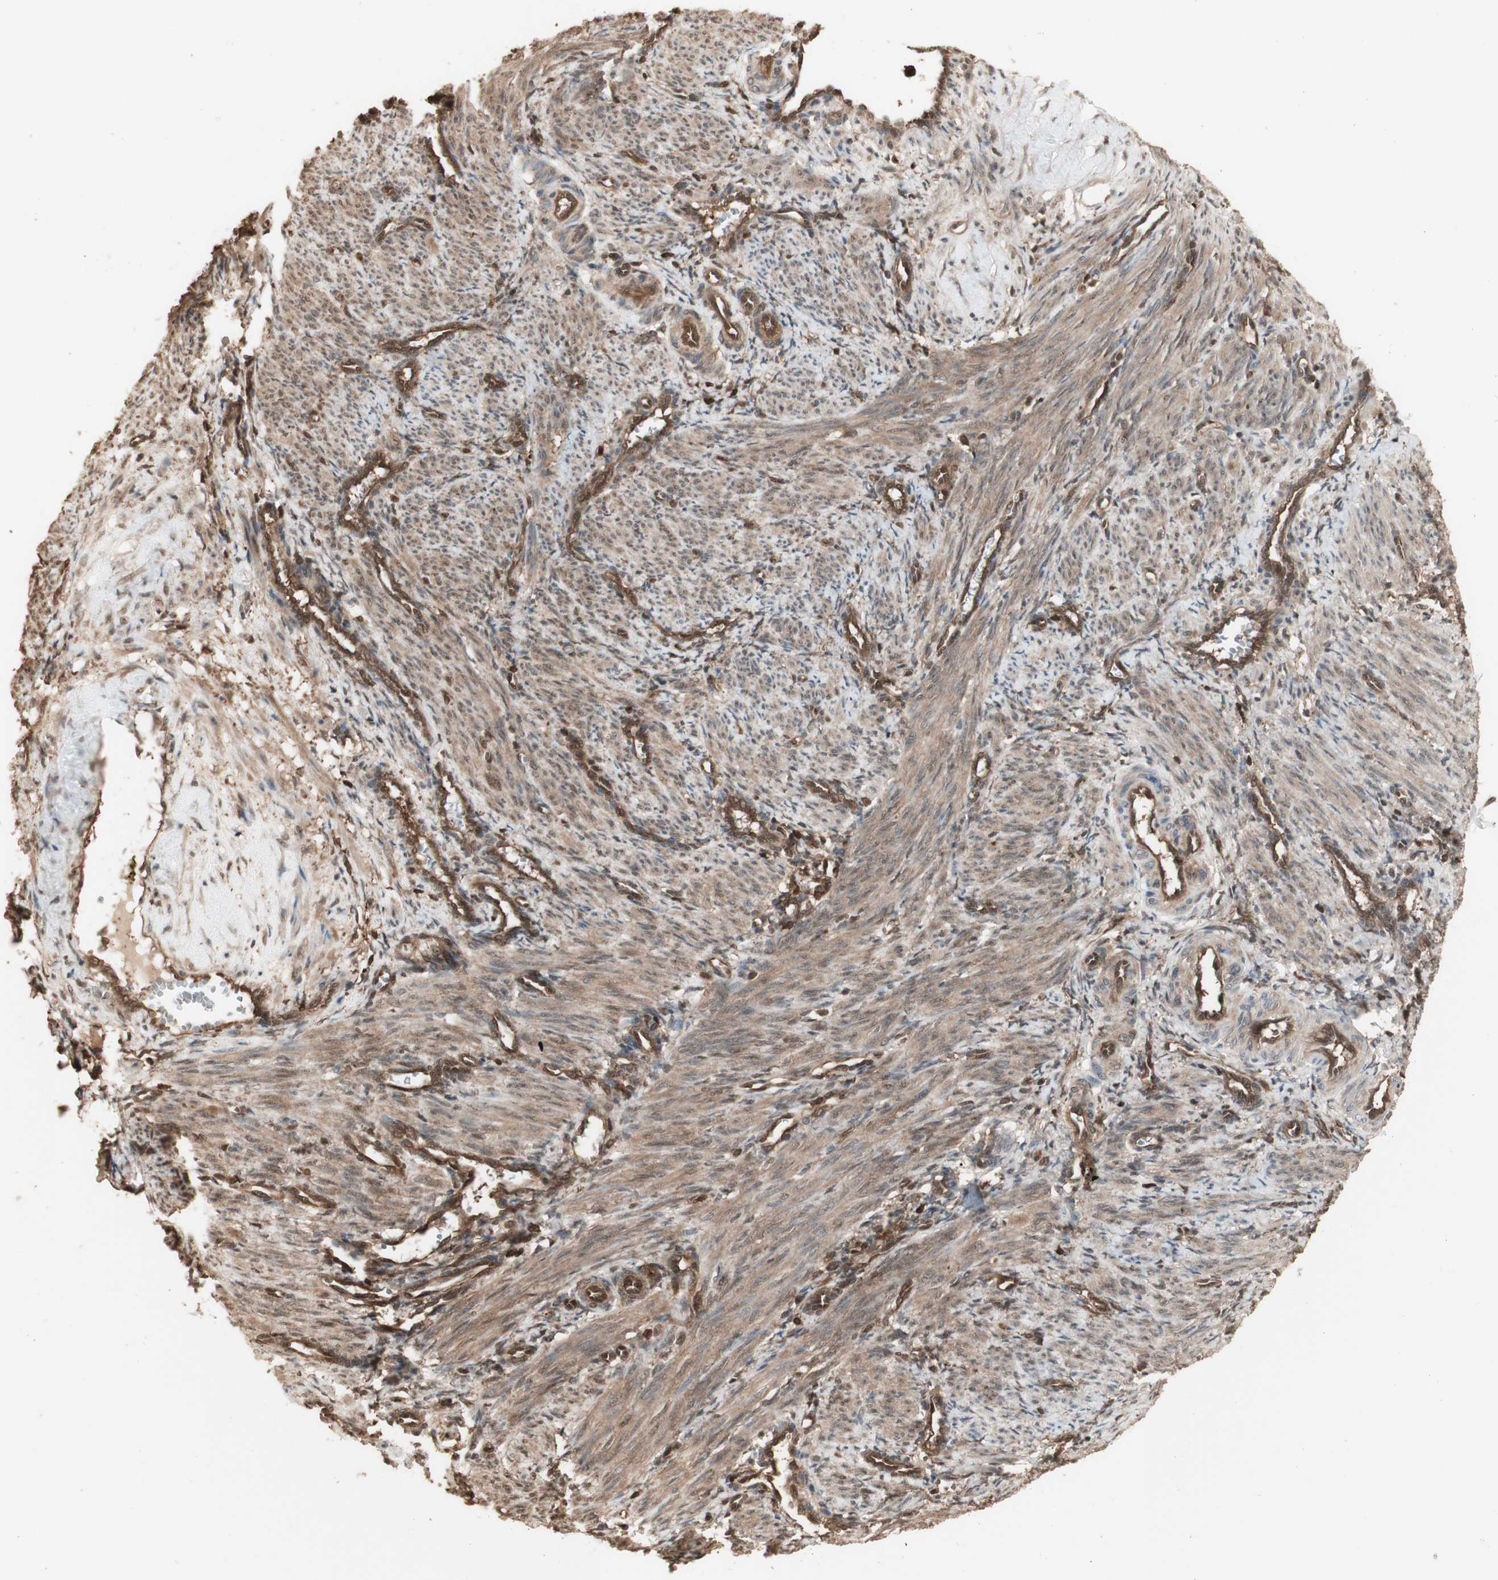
{"staining": {"intensity": "weak", "quantity": ">75%", "location": "cytoplasmic/membranous"}, "tissue": "smooth muscle", "cell_type": "Smooth muscle cells", "image_type": "normal", "snomed": [{"axis": "morphology", "description": "Normal tissue, NOS"}, {"axis": "topography", "description": "Endometrium"}], "caption": "Immunohistochemistry (IHC) staining of normal smooth muscle, which demonstrates low levels of weak cytoplasmic/membranous positivity in about >75% of smooth muscle cells indicating weak cytoplasmic/membranous protein staining. The staining was performed using DAB (brown) for protein detection and nuclei were counterstained in hematoxylin (blue).", "gene": "YWHAB", "patient": {"sex": "female", "age": 33}}